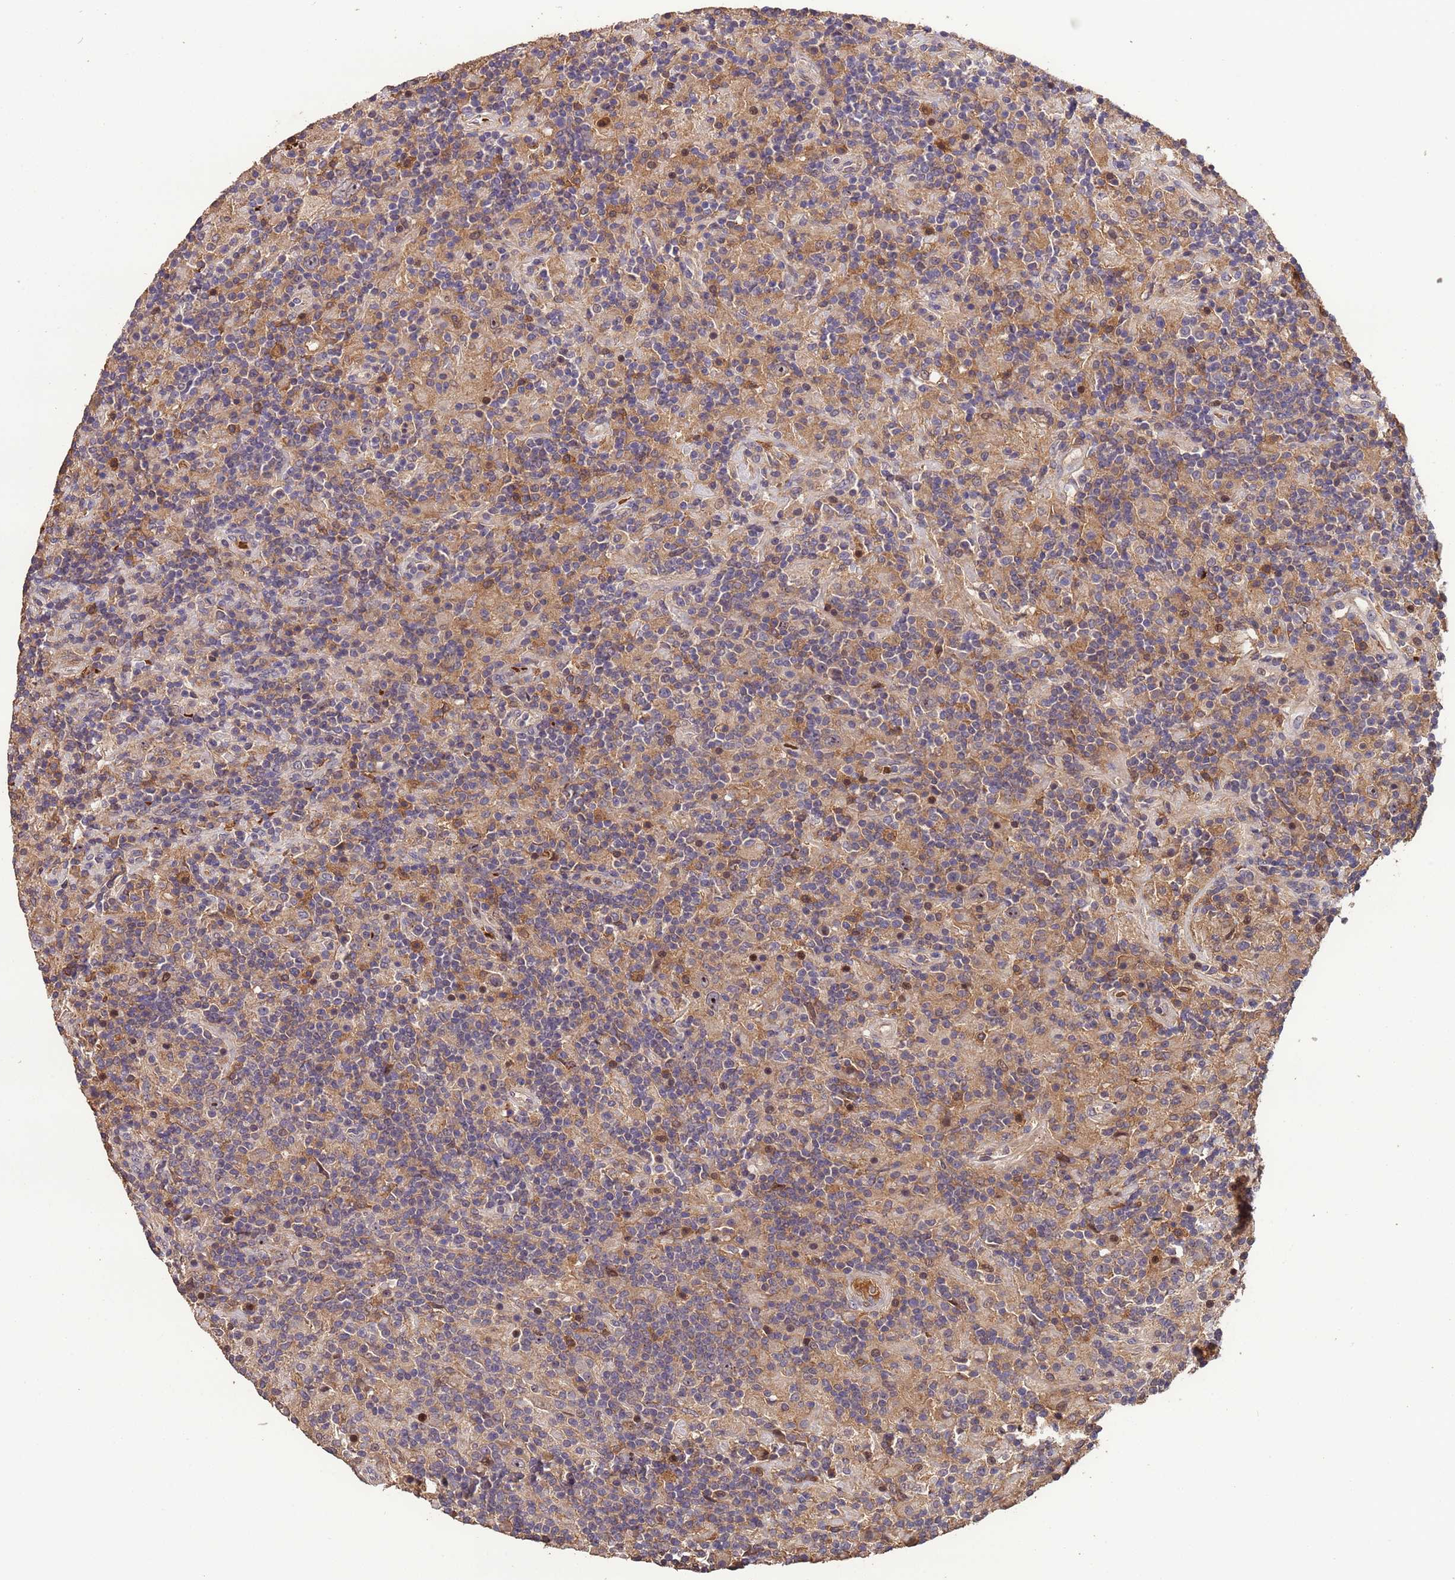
{"staining": {"intensity": "weak", "quantity": "25%-75%", "location": "cytoplasmic/membranous"}, "tissue": "lymphoma", "cell_type": "Tumor cells", "image_type": "cancer", "snomed": [{"axis": "morphology", "description": "Hodgkin's disease, NOS"}, {"axis": "topography", "description": "Lymph node"}], "caption": "IHC staining of lymphoma, which reveals low levels of weak cytoplasmic/membranous expression in about 25%-75% of tumor cells indicating weak cytoplasmic/membranous protein expression. The staining was performed using DAB (3,3'-diaminobenzidine) (brown) for protein detection and nuclei were counterstained in hematoxylin (blue).", "gene": "CCDC184", "patient": {"sex": "male", "age": 70}}